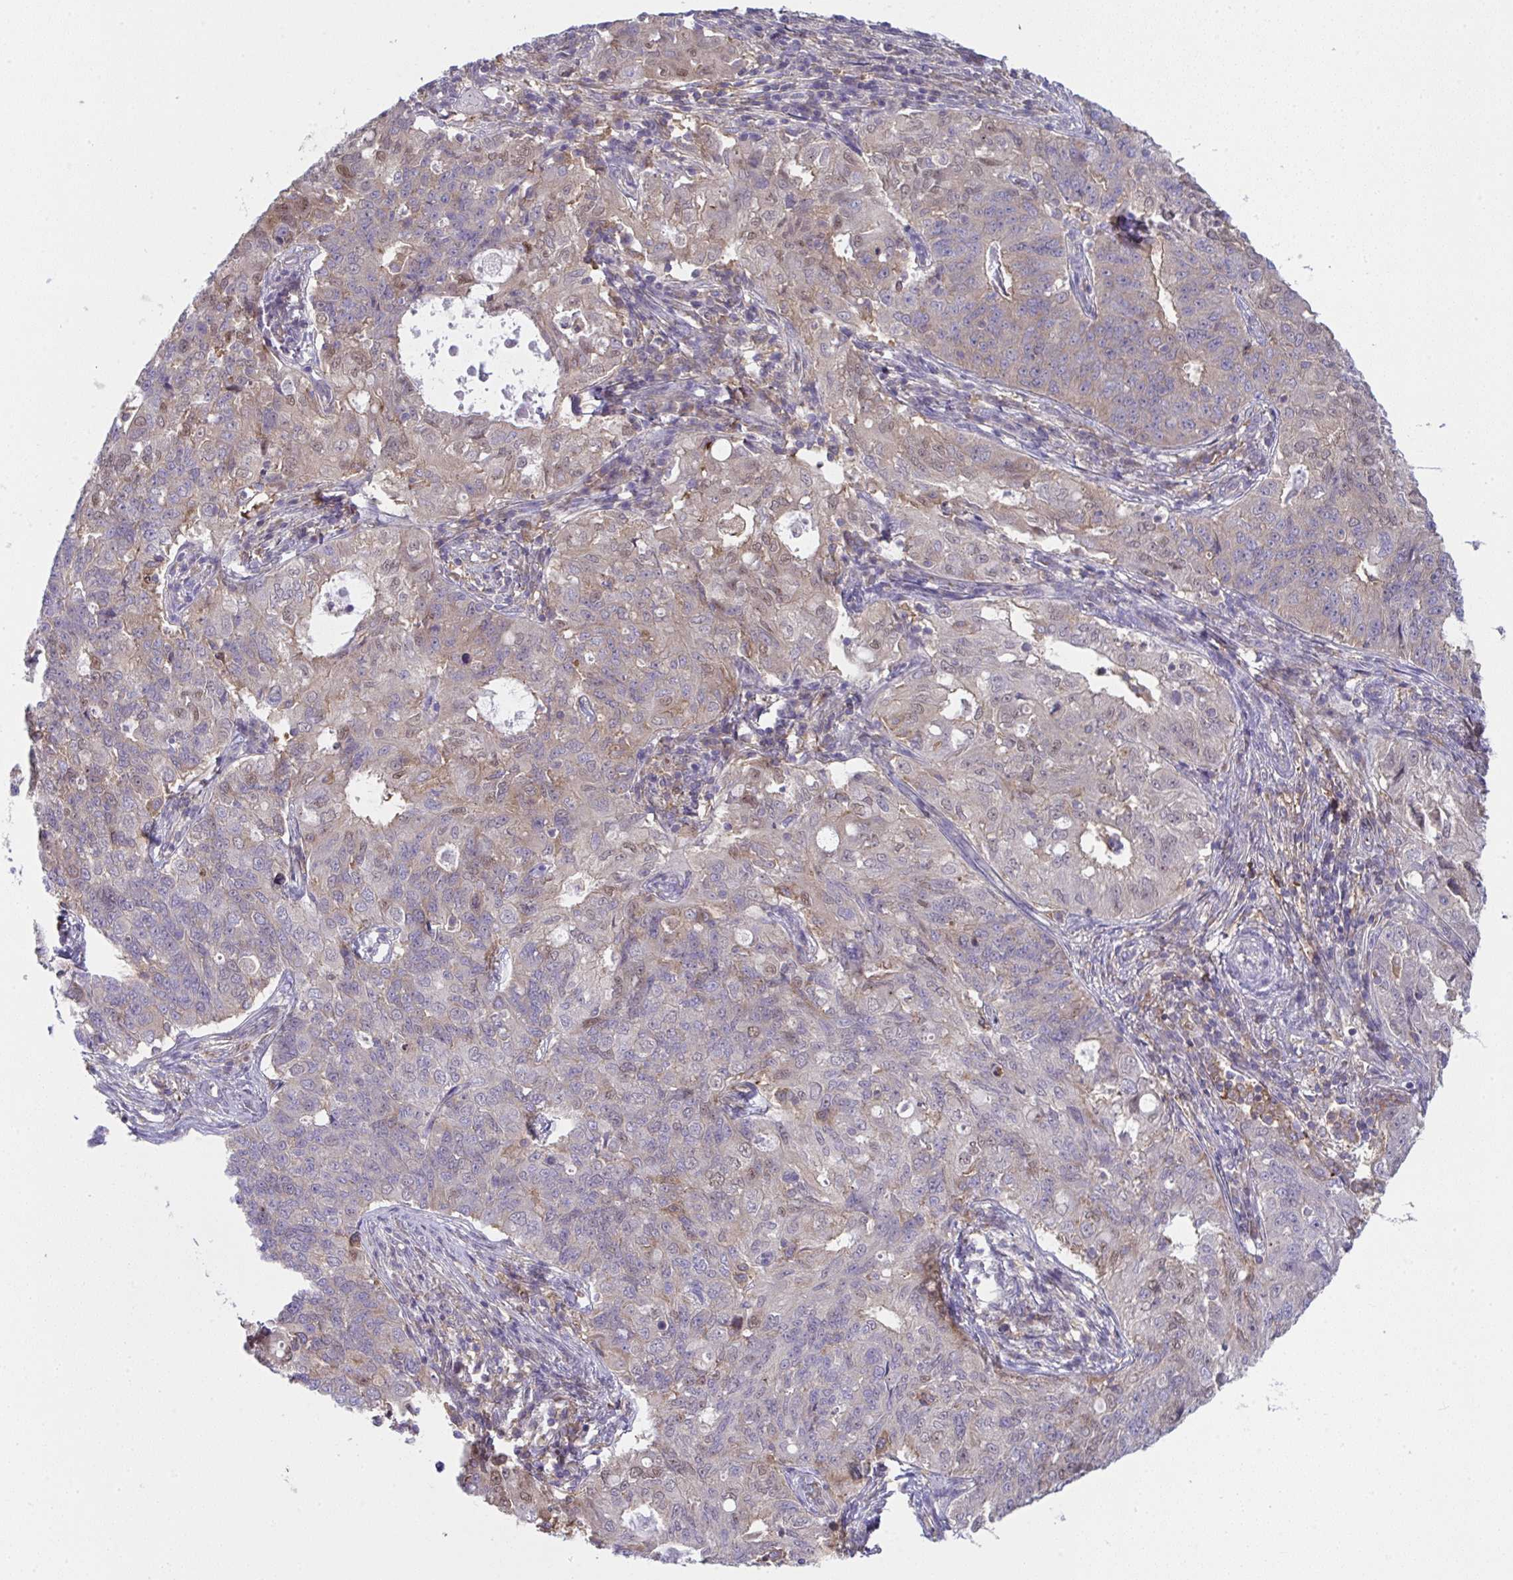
{"staining": {"intensity": "weak", "quantity": "<25%", "location": "cytoplasmic/membranous,nuclear"}, "tissue": "endometrial cancer", "cell_type": "Tumor cells", "image_type": "cancer", "snomed": [{"axis": "morphology", "description": "Adenocarcinoma, NOS"}, {"axis": "topography", "description": "Endometrium"}], "caption": "DAB immunohistochemical staining of adenocarcinoma (endometrial) shows no significant staining in tumor cells.", "gene": "ALDH16A1", "patient": {"sex": "female", "age": 43}}